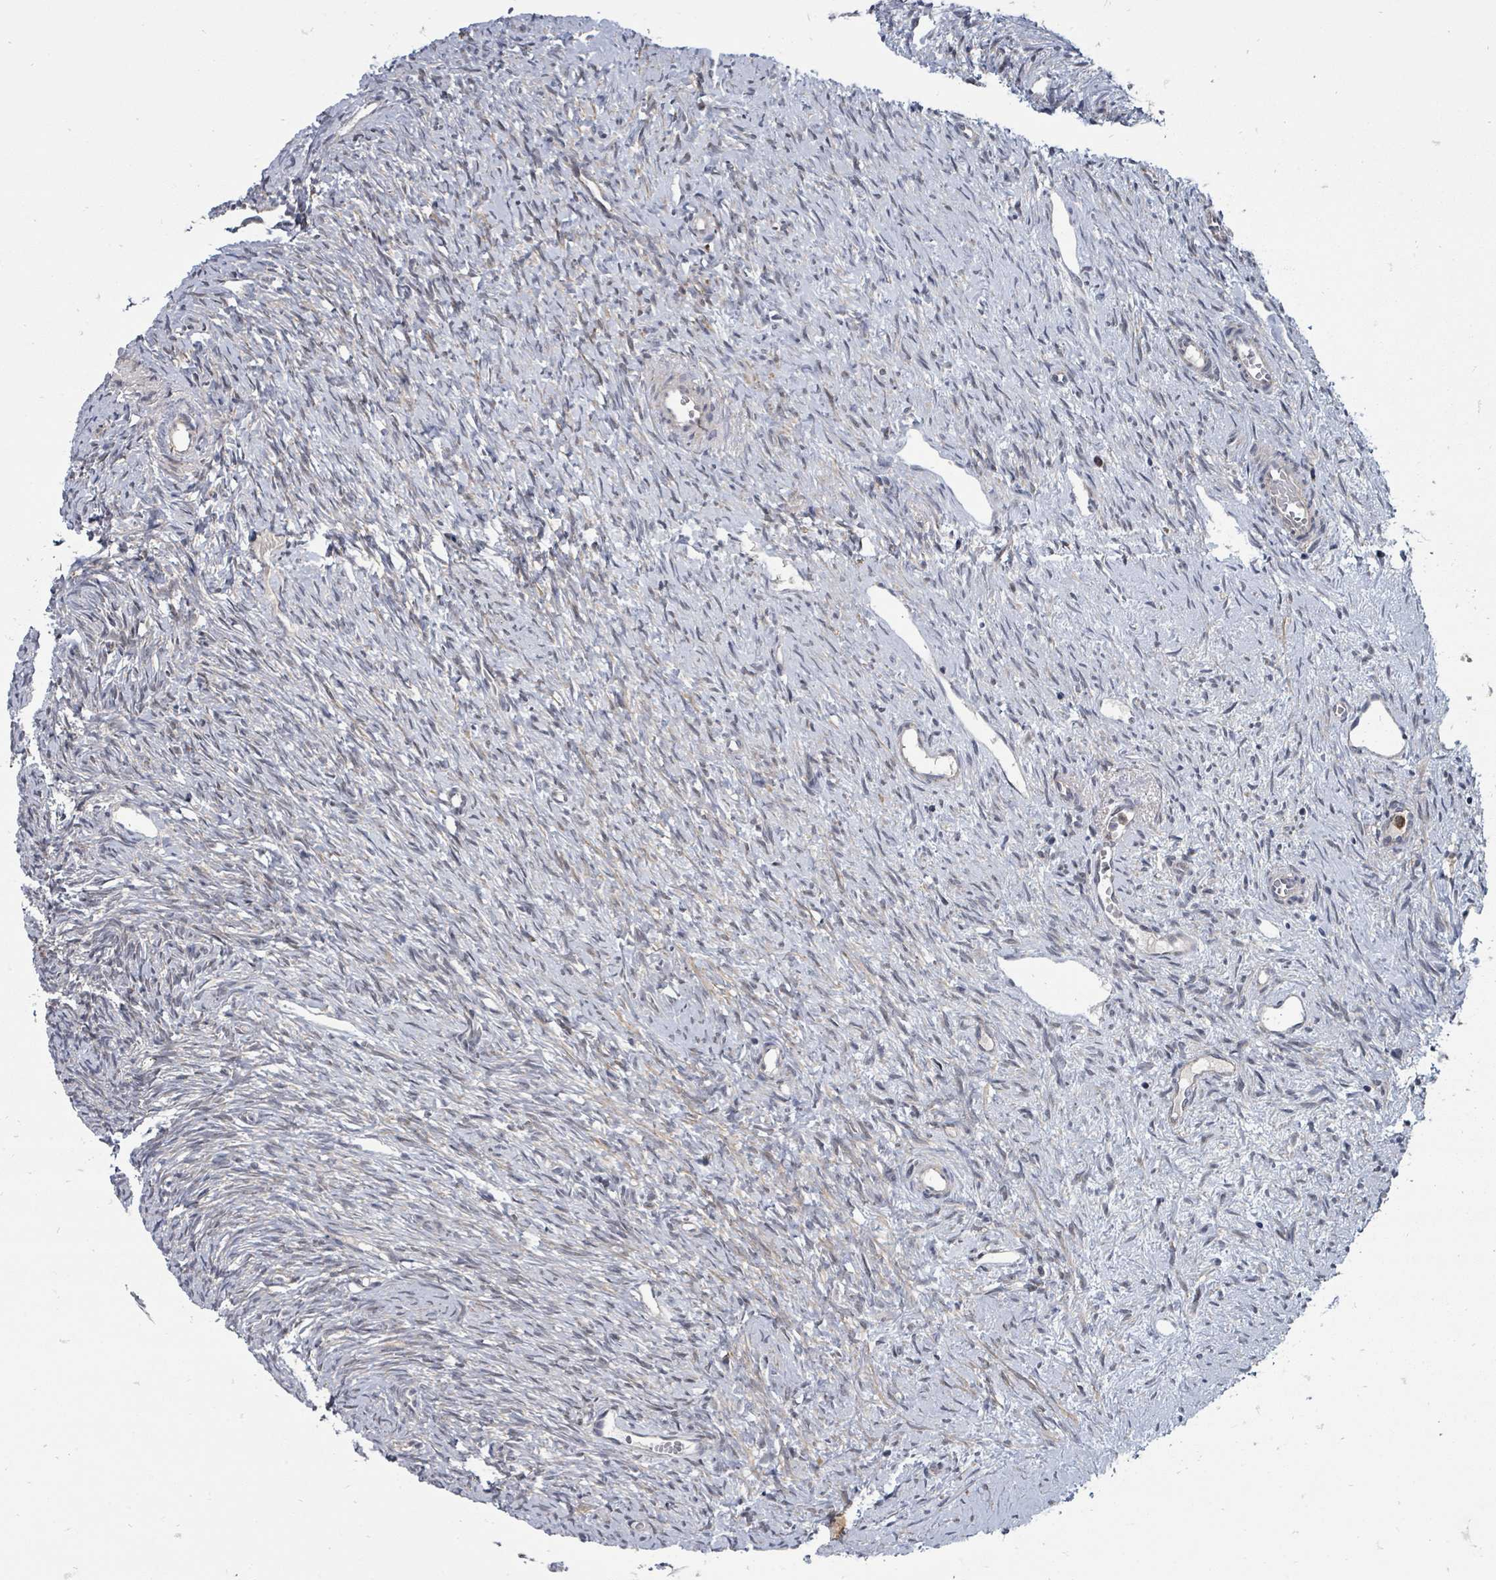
{"staining": {"intensity": "negative", "quantity": "none", "location": "none"}, "tissue": "ovary", "cell_type": "Ovarian stroma cells", "image_type": "normal", "snomed": [{"axis": "morphology", "description": "Normal tissue, NOS"}, {"axis": "topography", "description": "Ovary"}], "caption": "This is a image of immunohistochemistry staining of normal ovary, which shows no expression in ovarian stroma cells.", "gene": "MAGOHB", "patient": {"sex": "female", "age": 51}}